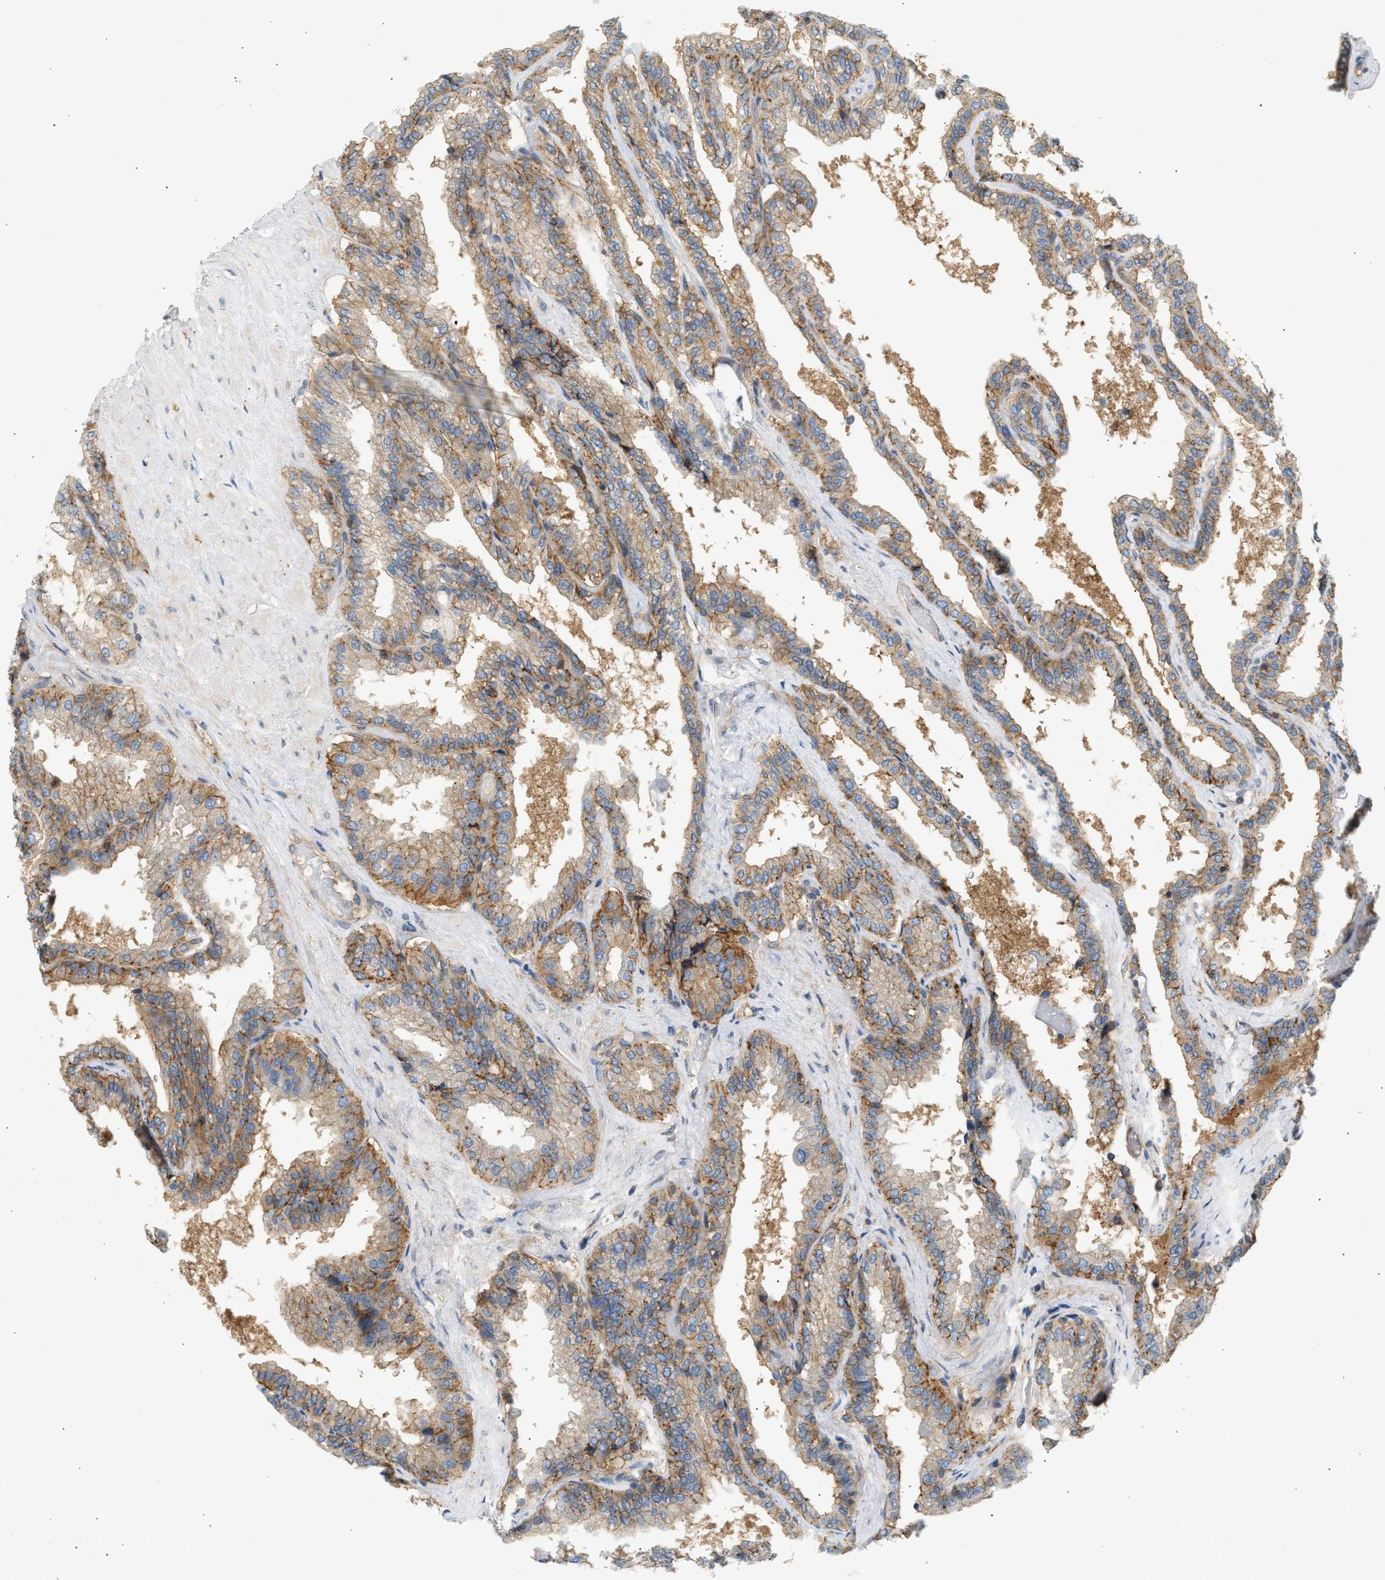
{"staining": {"intensity": "moderate", "quantity": ">75%", "location": "cytoplasmic/membranous"}, "tissue": "seminal vesicle", "cell_type": "Glandular cells", "image_type": "normal", "snomed": [{"axis": "morphology", "description": "Normal tissue, NOS"}, {"axis": "topography", "description": "Seminal veicle"}], "caption": "Protein staining demonstrates moderate cytoplasmic/membranous staining in approximately >75% of glandular cells in benign seminal vesicle.", "gene": "PAFAH1B1", "patient": {"sex": "male", "age": 46}}